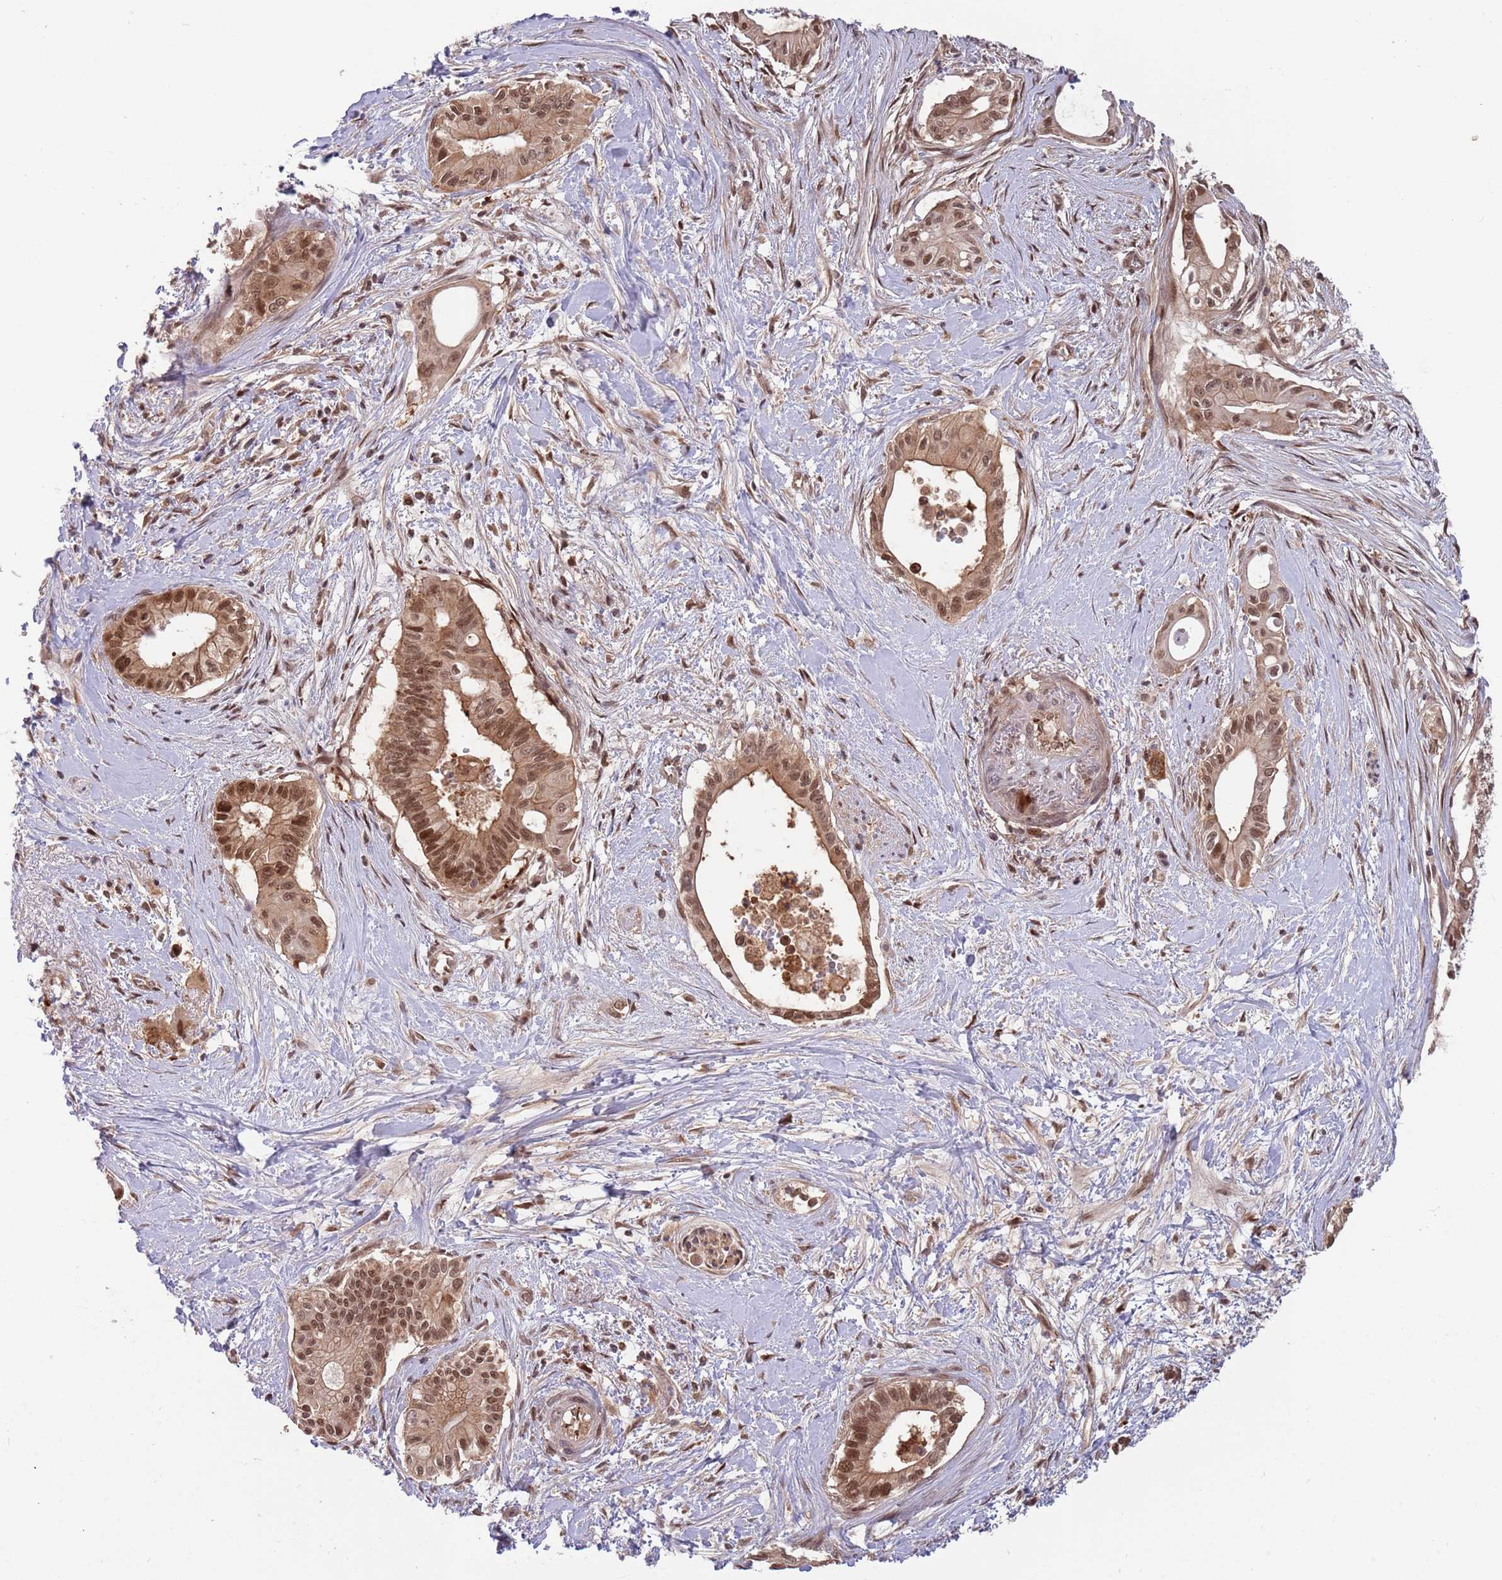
{"staining": {"intensity": "strong", "quantity": ">75%", "location": "cytoplasmic/membranous,nuclear"}, "tissue": "pancreatic cancer", "cell_type": "Tumor cells", "image_type": "cancer", "snomed": [{"axis": "morphology", "description": "Adenocarcinoma, NOS"}, {"axis": "topography", "description": "Pancreas"}], "caption": "Approximately >75% of tumor cells in adenocarcinoma (pancreatic) show strong cytoplasmic/membranous and nuclear protein staining as visualized by brown immunohistochemical staining.", "gene": "SALL1", "patient": {"sex": "male", "age": 78}}